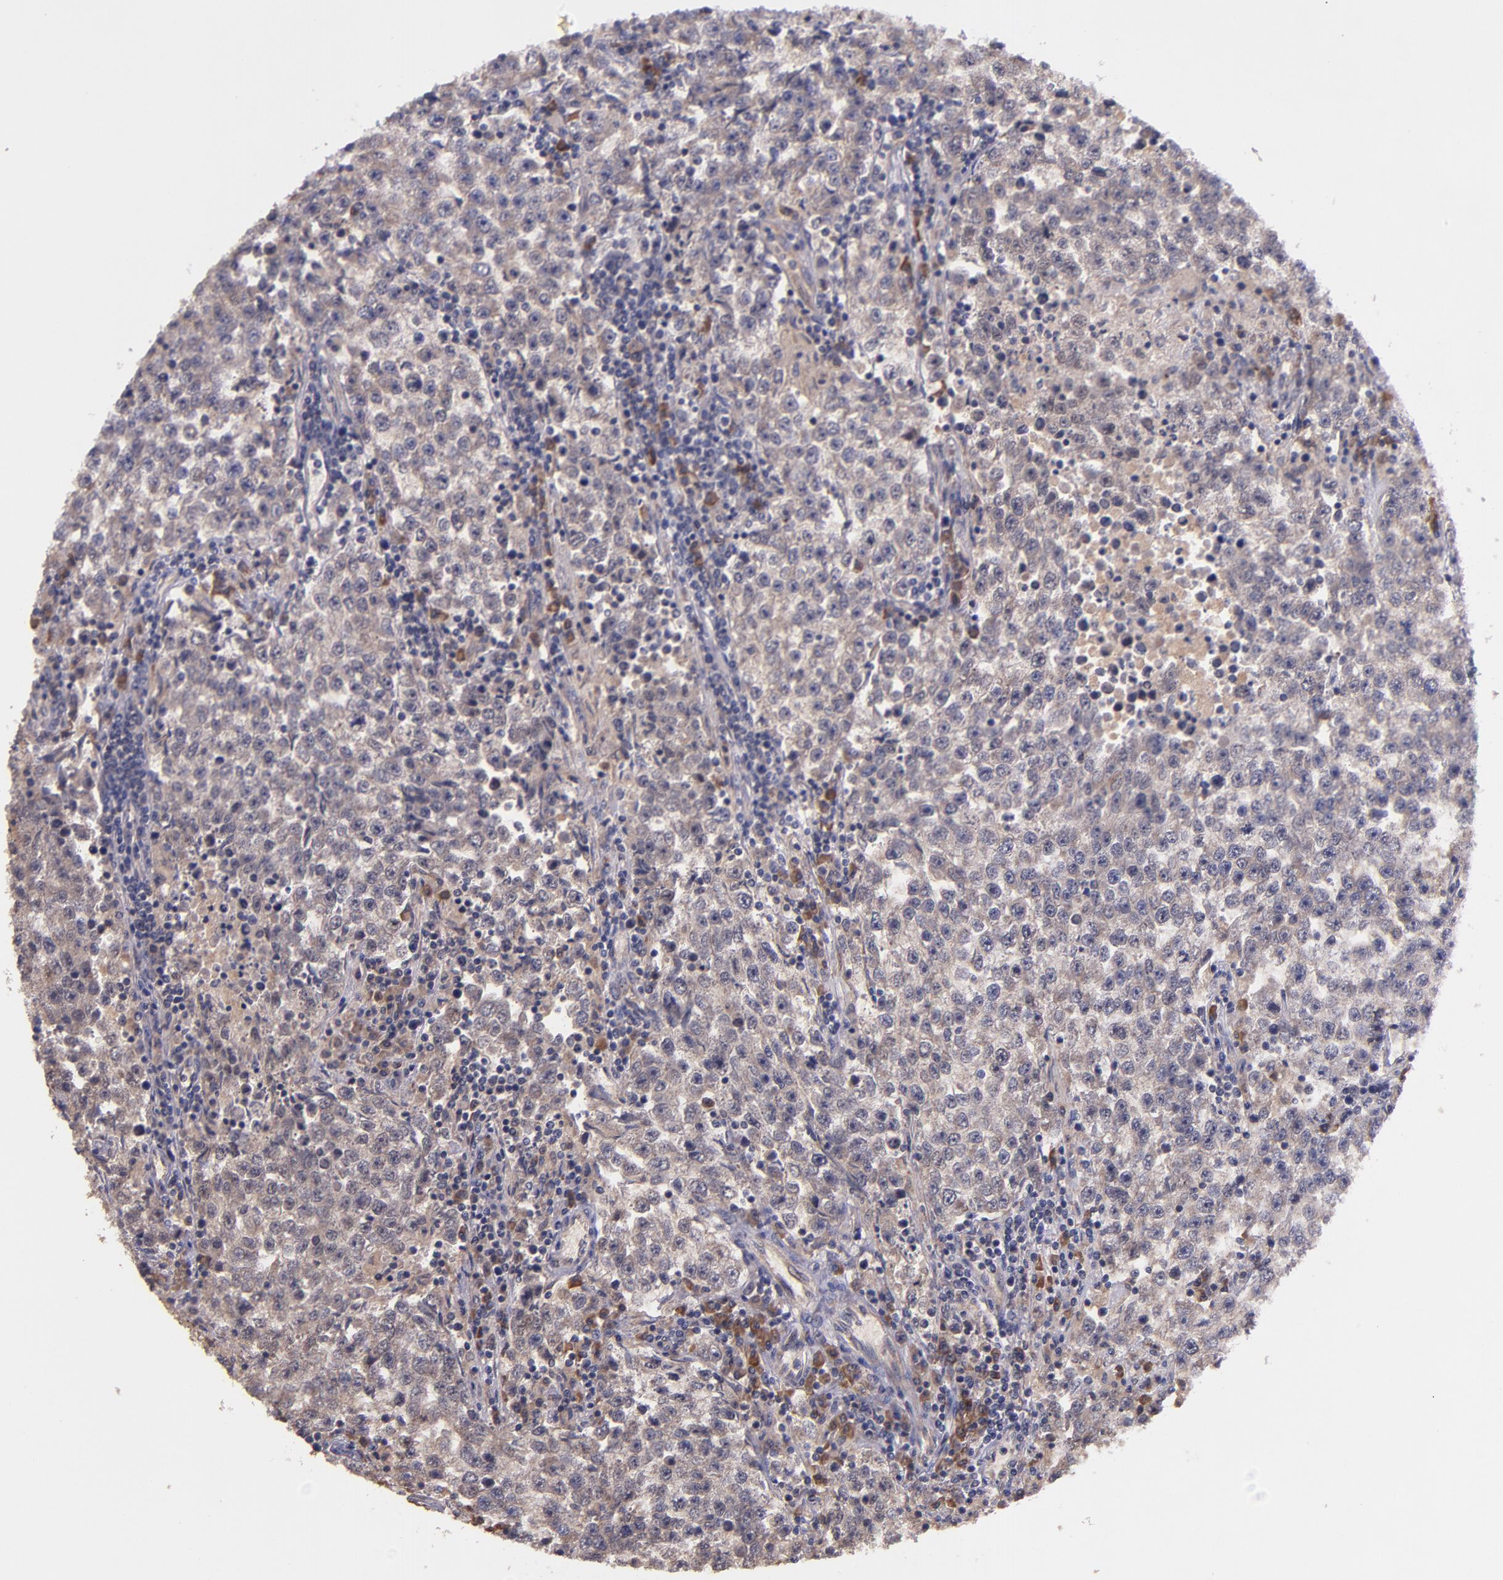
{"staining": {"intensity": "weak", "quantity": ">75%", "location": "cytoplasmic/membranous"}, "tissue": "testis cancer", "cell_type": "Tumor cells", "image_type": "cancer", "snomed": [{"axis": "morphology", "description": "Seminoma, NOS"}, {"axis": "topography", "description": "Testis"}], "caption": "Testis seminoma stained for a protein (brown) displays weak cytoplasmic/membranous positive staining in approximately >75% of tumor cells.", "gene": "PRAF2", "patient": {"sex": "male", "age": 36}}